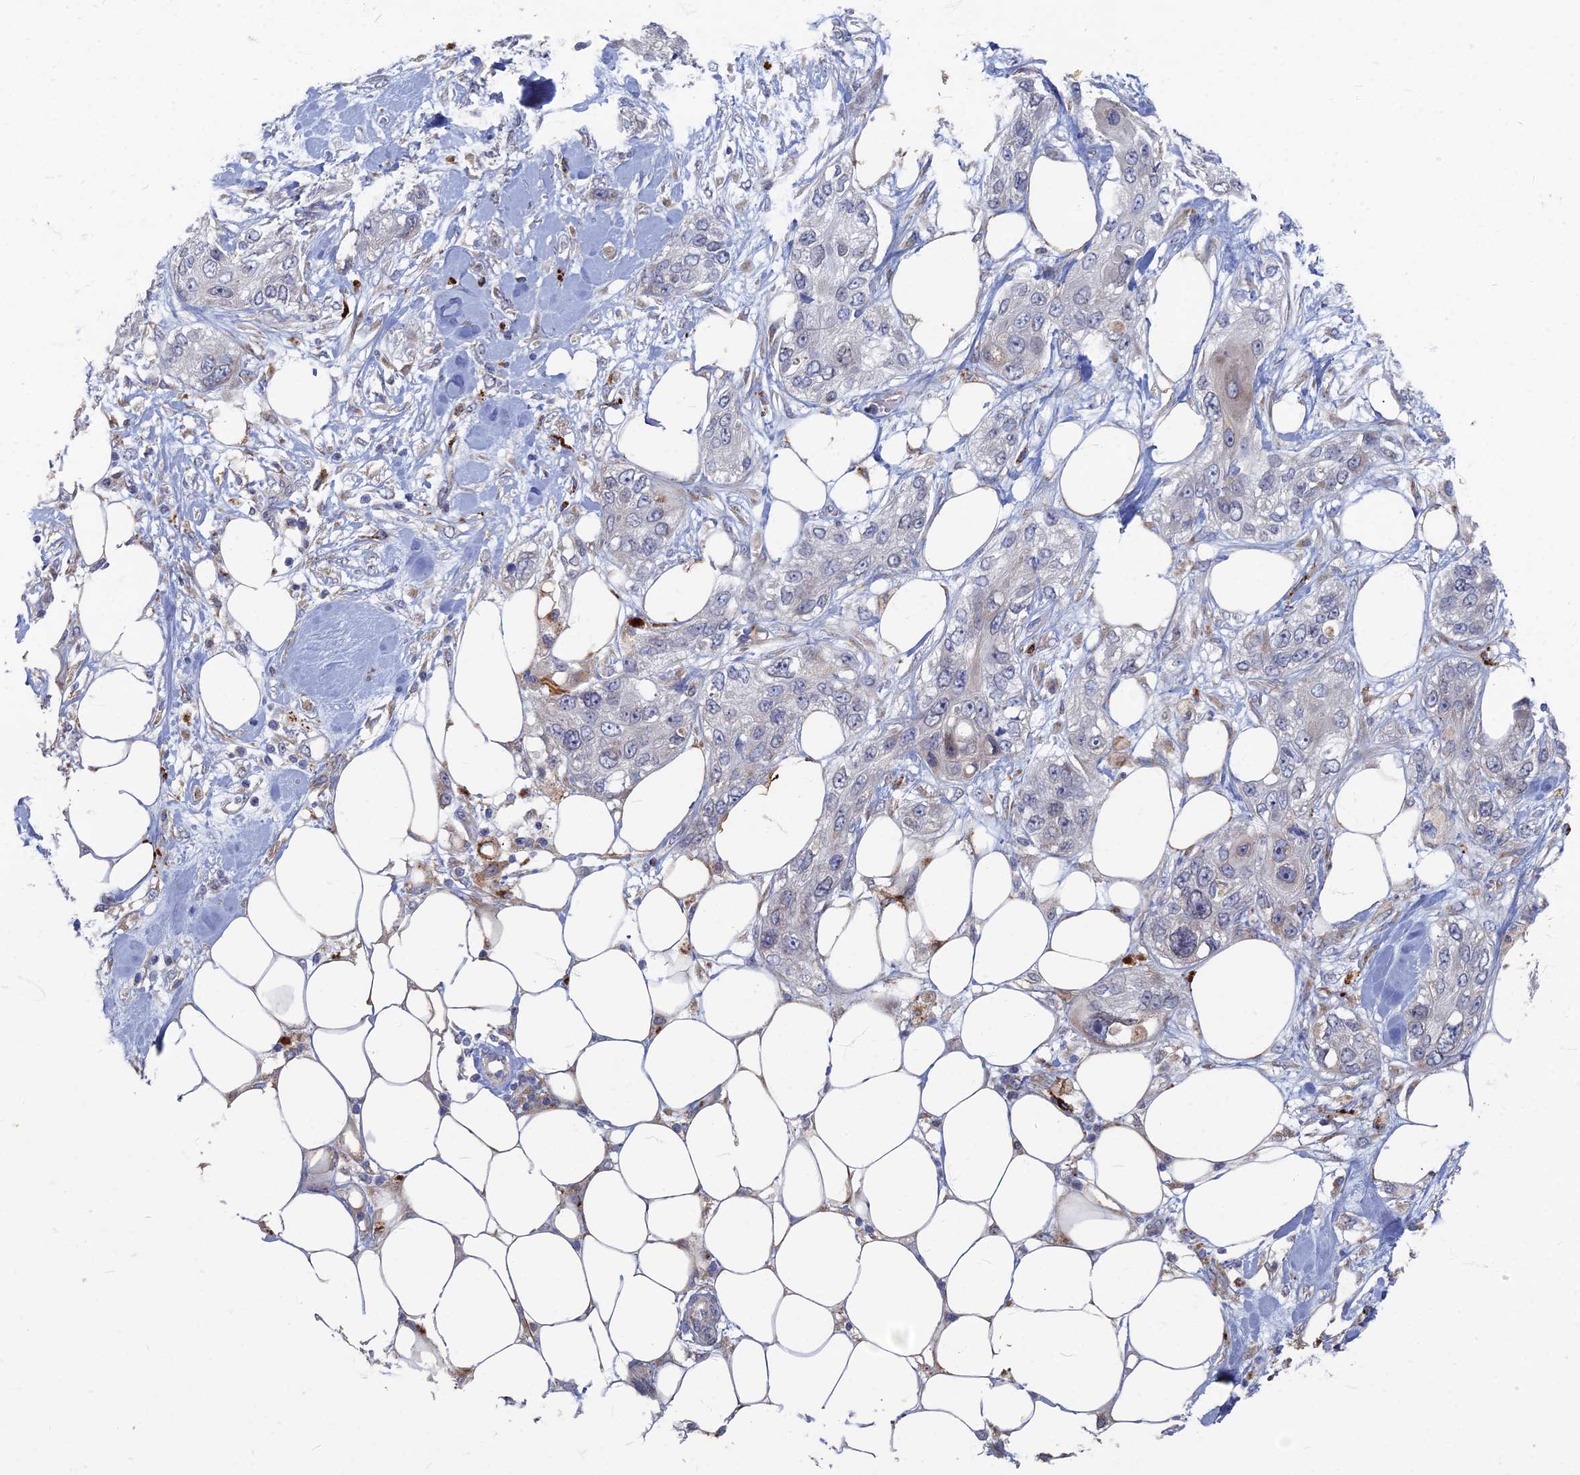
{"staining": {"intensity": "weak", "quantity": "<25%", "location": "cytoplasmic/membranous"}, "tissue": "skin cancer", "cell_type": "Tumor cells", "image_type": "cancer", "snomed": [{"axis": "morphology", "description": "Normal tissue, NOS"}, {"axis": "morphology", "description": "Squamous cell carcinoma, NOS"}, {"axis": "topography", "description": "Skin"}], "caption": "IHC of skin squamous cell carcinoma displays no positivity in tumor cells.", "gene": "TMEM128", "patient": {"sex": "male", "age": 72}}